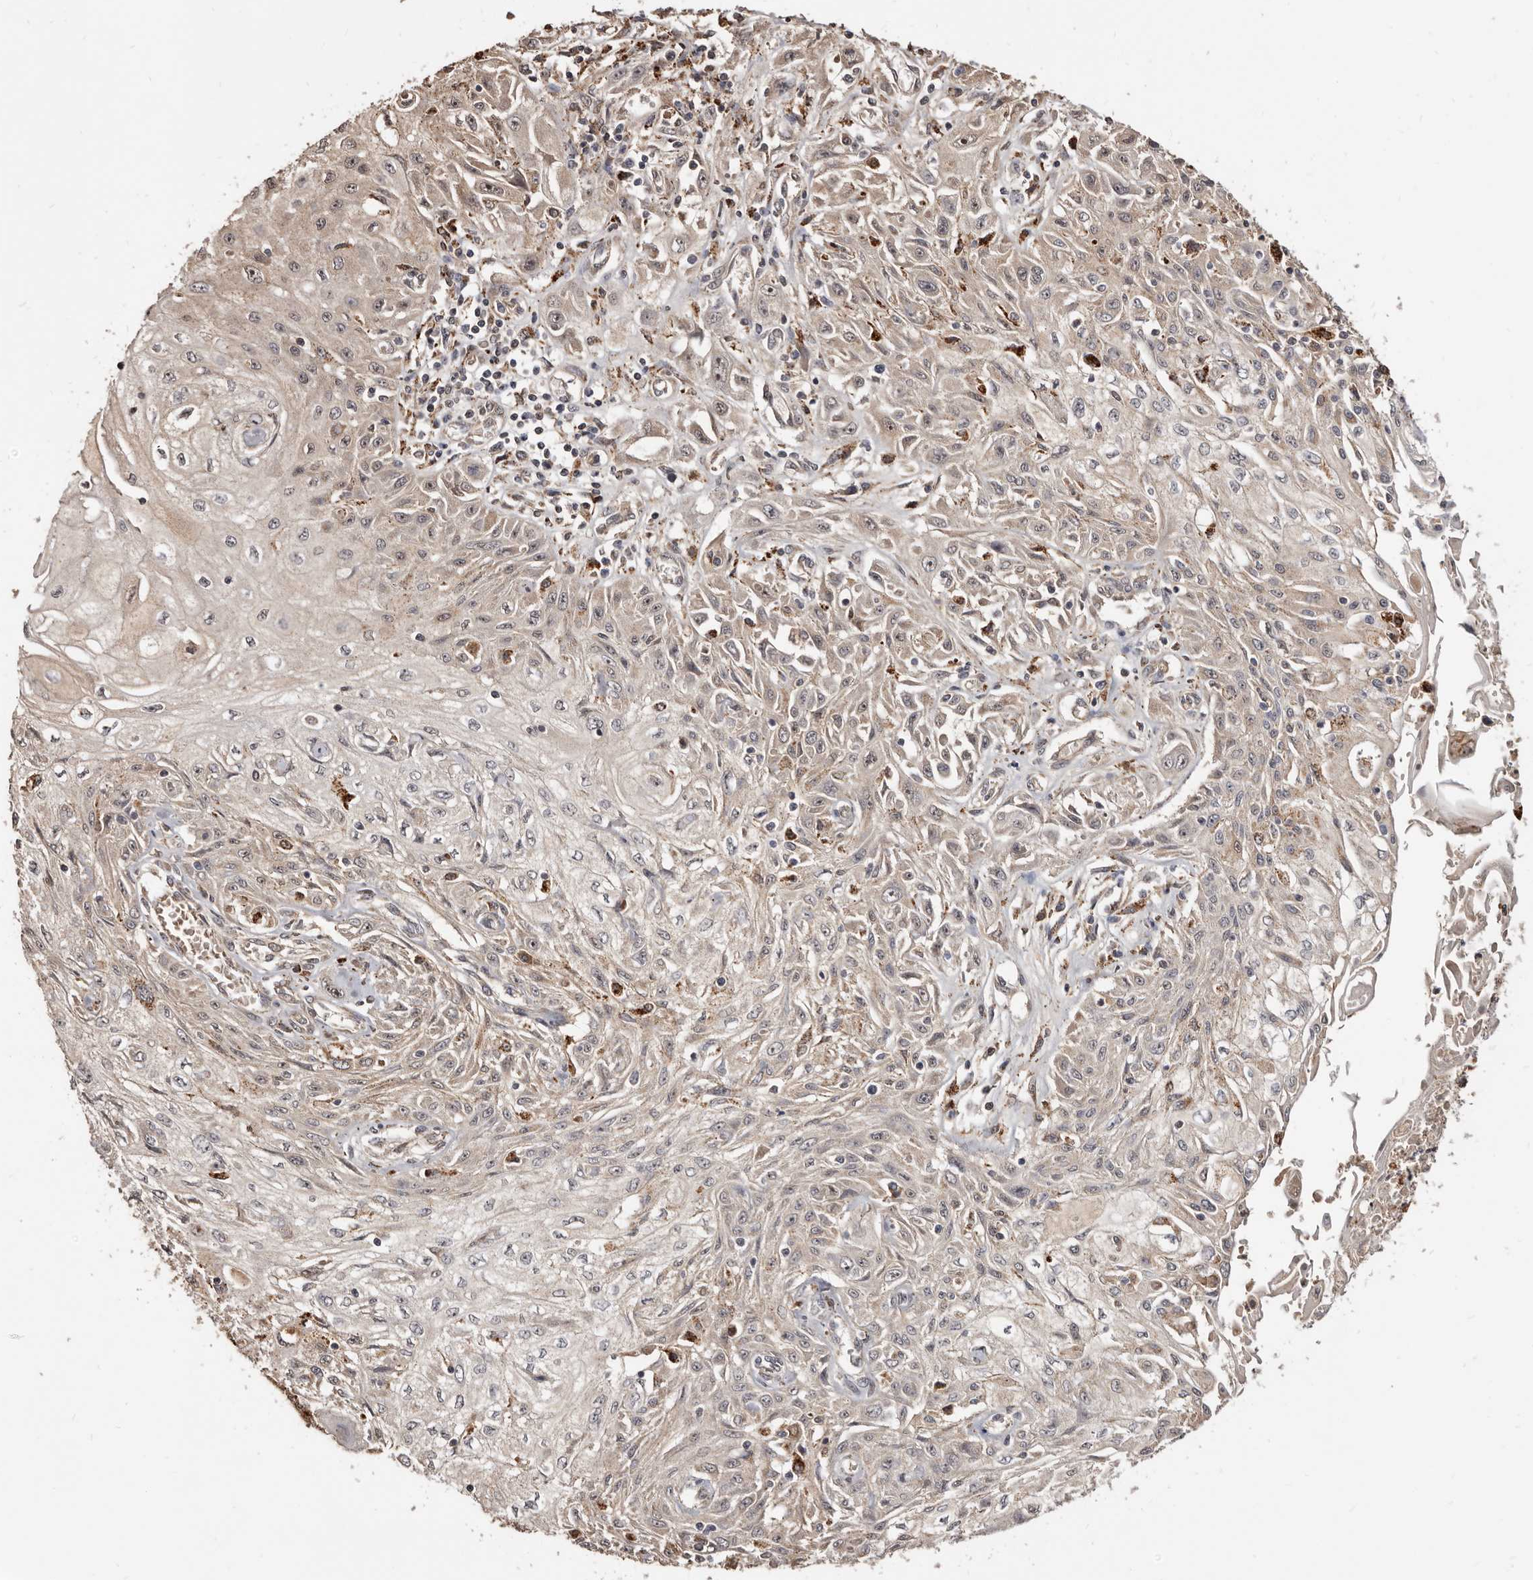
{"staining": {"intensity": "weak", "quantity": "<25%", "location": "cytoplasmic/membranous"}, "tissue": "skin cancer", "cell_type": "Tumor cells", "image_type": "cancer", "snomed": [{"axis": "morphology", "description": "Squamous cell carcinoma, NOS"}, {"axis": "morphology", "description": "Squamous cell carcinoma, metastatic, NOS"}, {"axis": "topography", "description": "Skin"}, {"axis": "topography", "description": "Lymph node"}], "caption": "Immunohistochemistry (IHC) of squamous cell carcinoma (skin) shows no expression in tumor cells.", "gene": "AKAP7", "patient": {"sex": "male", "age": 75}}